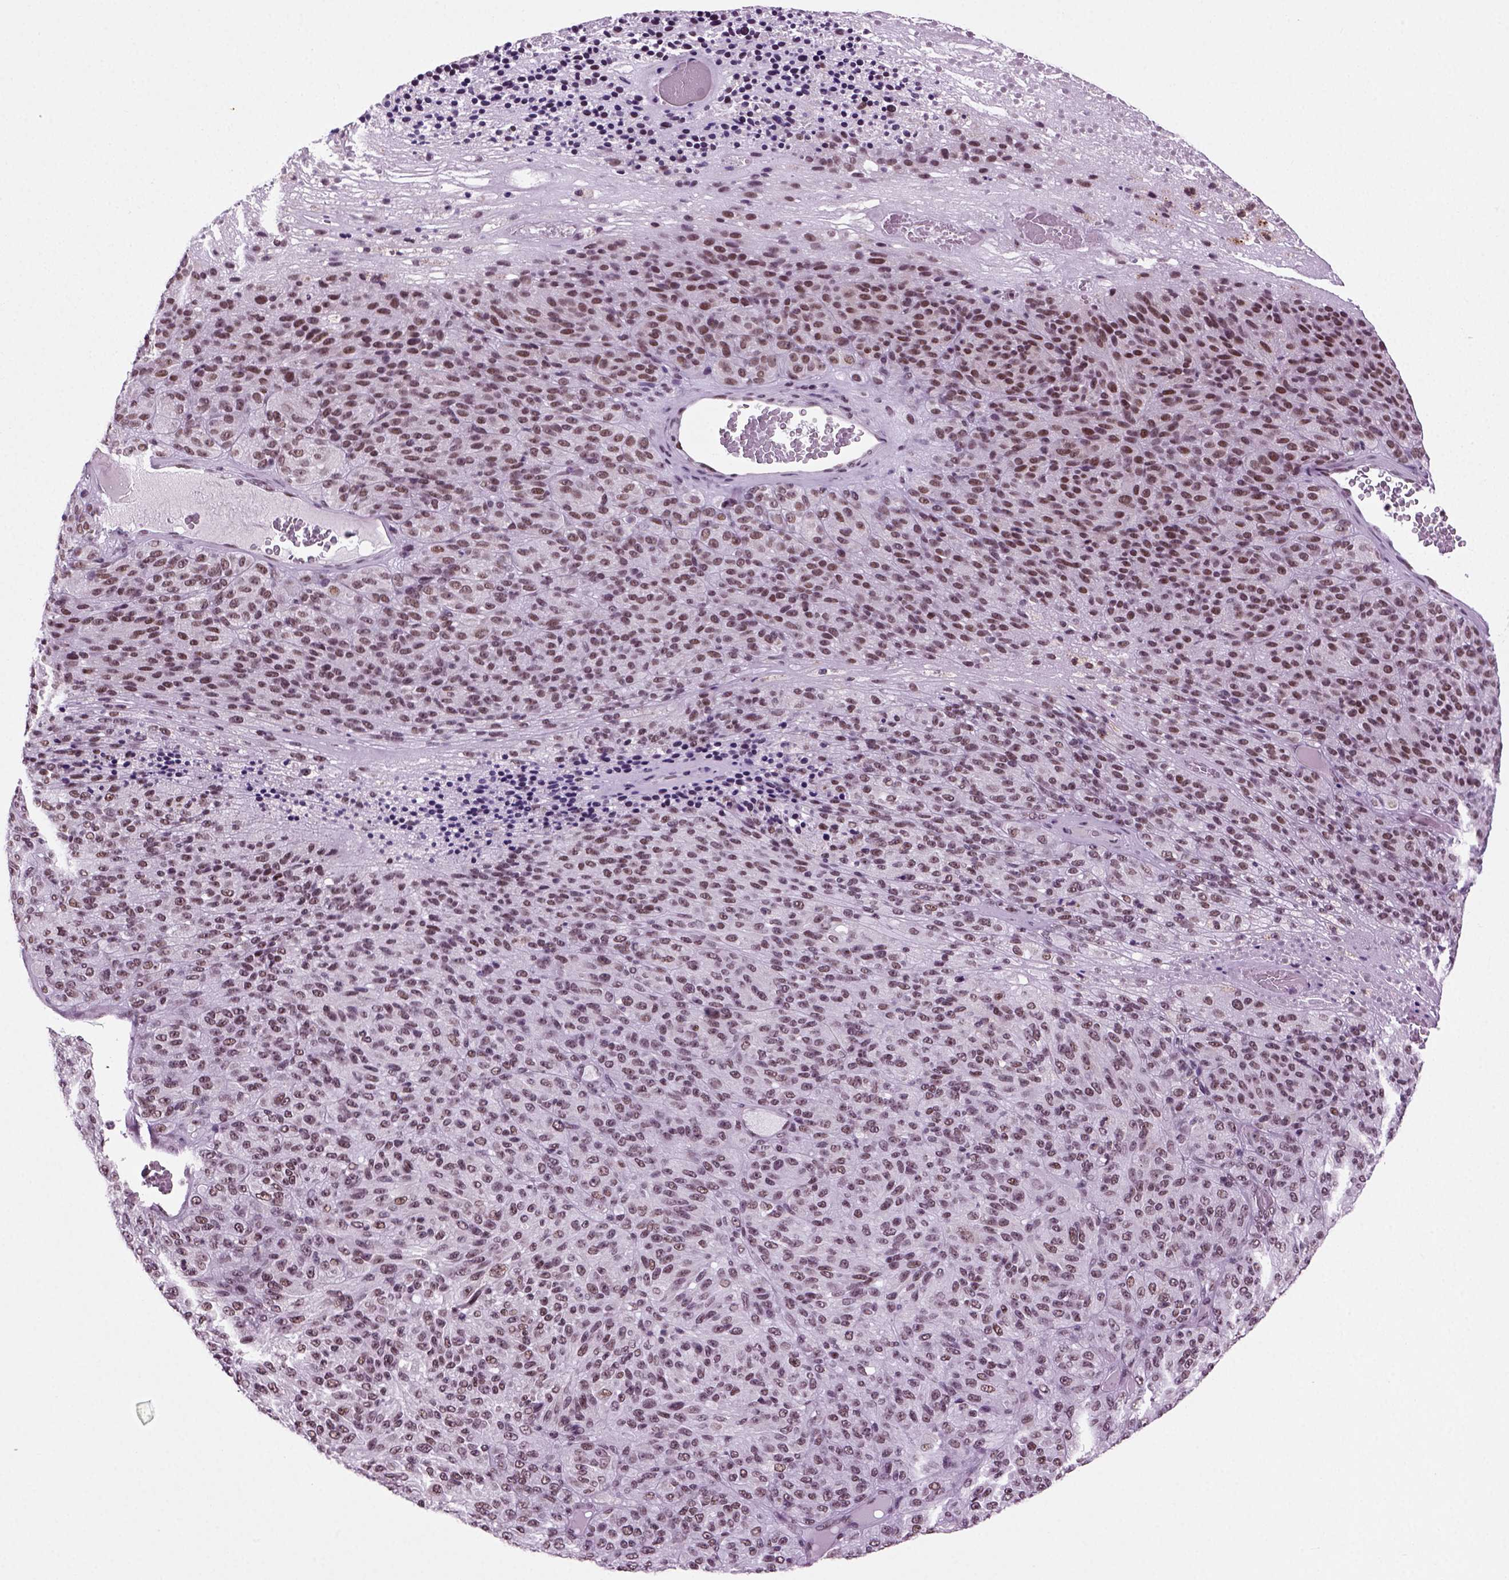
{"staining": {"intensity": "weak", "quantity": "25%-75%", "location": "nuclear"}, "tissue": "melanoma", "cell_type": "Tumor cells", "image_type": "cancer", "snomed": [{"axis": "morphology", "description": "Malignant melanoma, Metastatic site"}, {"axis": "topography", "description": "Brain"}], "caption": "Tumor cells demonstrate low levels of weak nuclear expression in about 25%-75% of cells in malignant melanoma (metastatic site). (DAB IHC with brightfield microscopy, high magnification).", "gene": "RCOR3", "patient": {"sex": "female", "age": 56}}